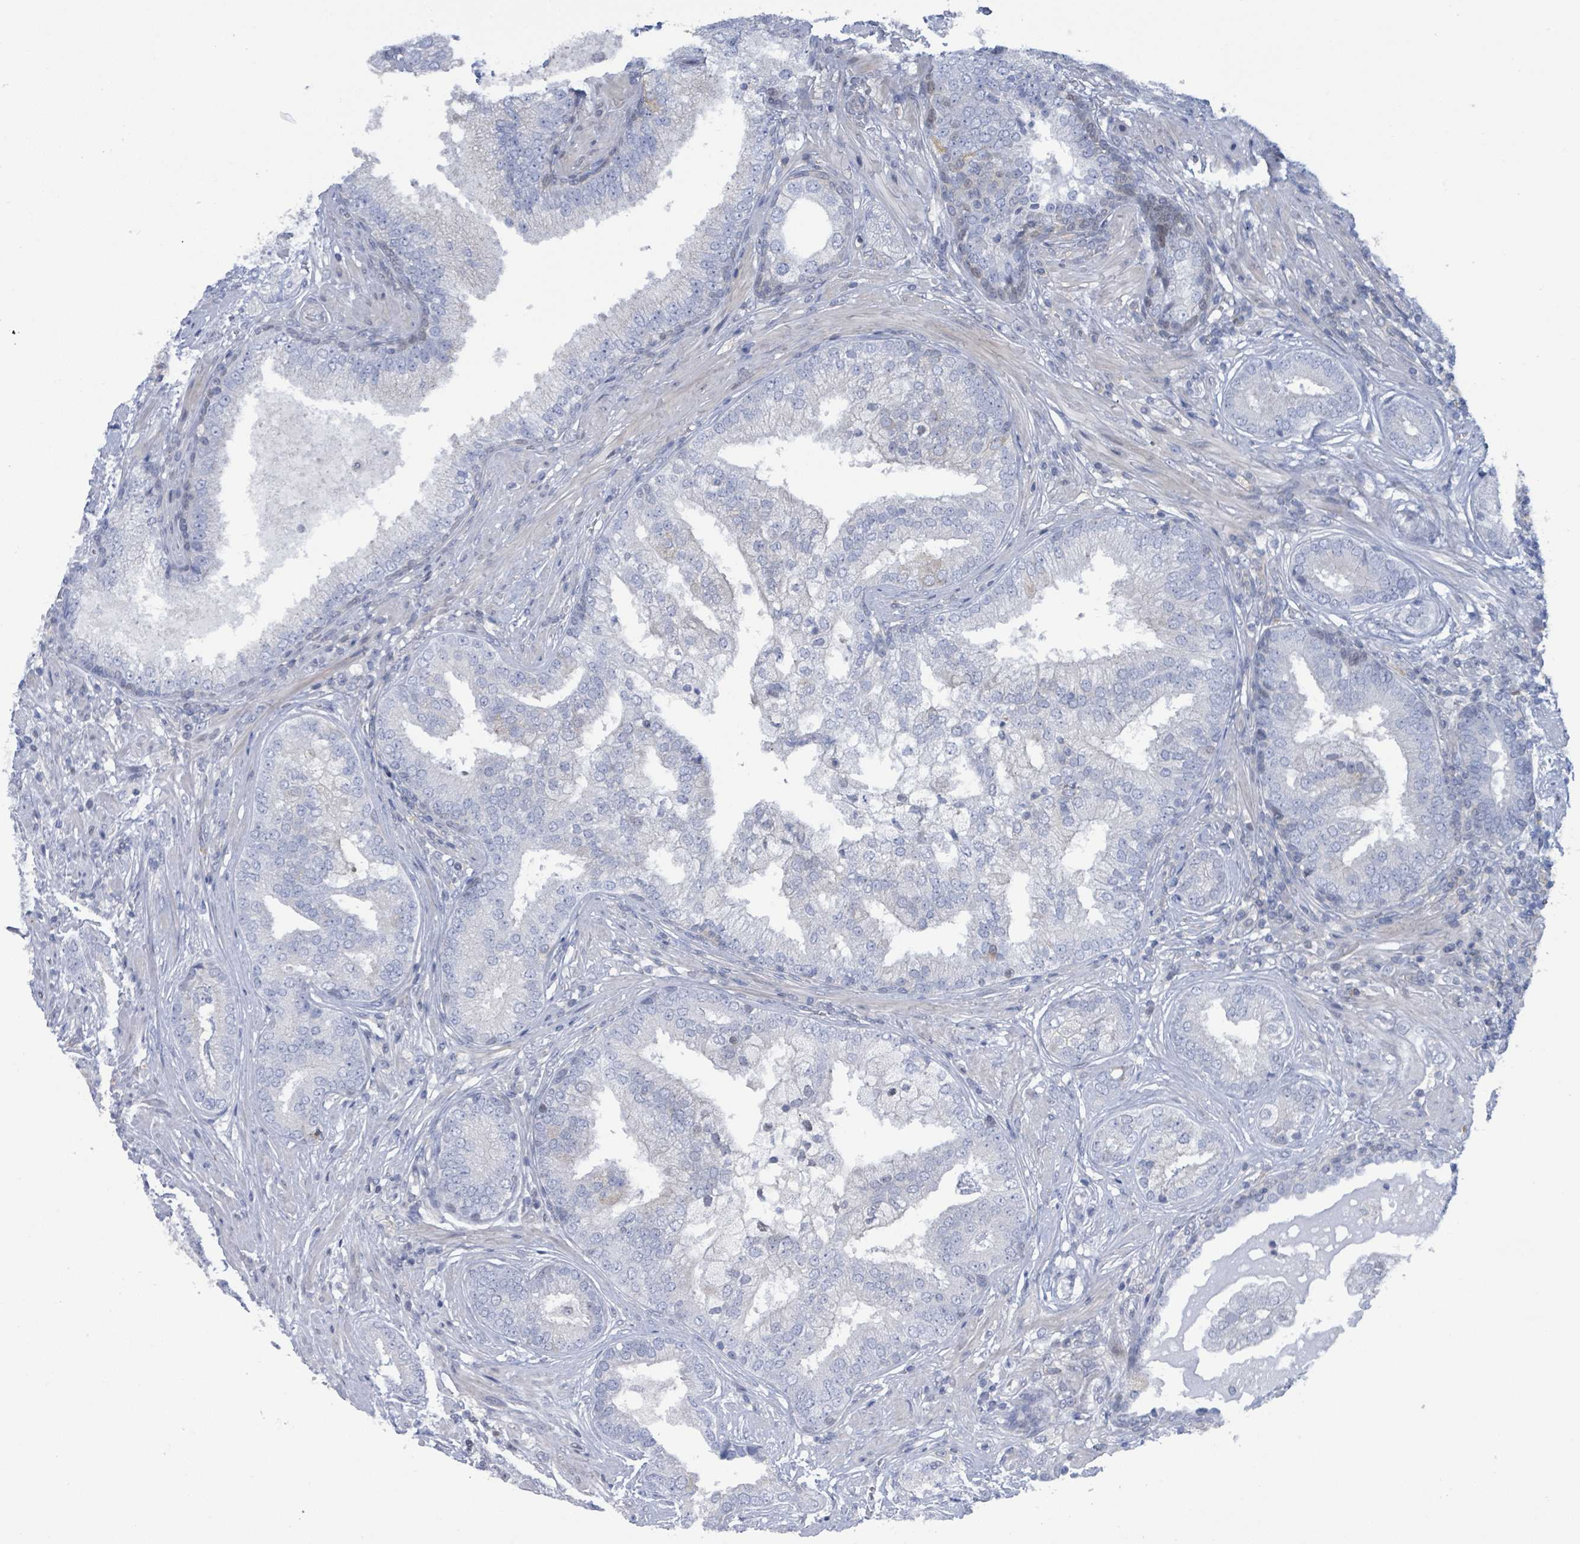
{"staining": {"intensity": "negative", "quantity": "none", "location": "none"}, "tissue": "prostate cancer", "cell_type": "Tumor cells", "image_type": "cancer", "snomed": [{"axis": "morphology", "description": "Adenocarcinoma, High grade"}, {"axis": "topography", "description": "Prostate"}], "caption": "Prostate high-grade adenocarcinoma stained for a protein using IHC exhibits no expression tumor cells.", "gene": "DGKZ", "patient": {"sex": "male", "age": 55}}